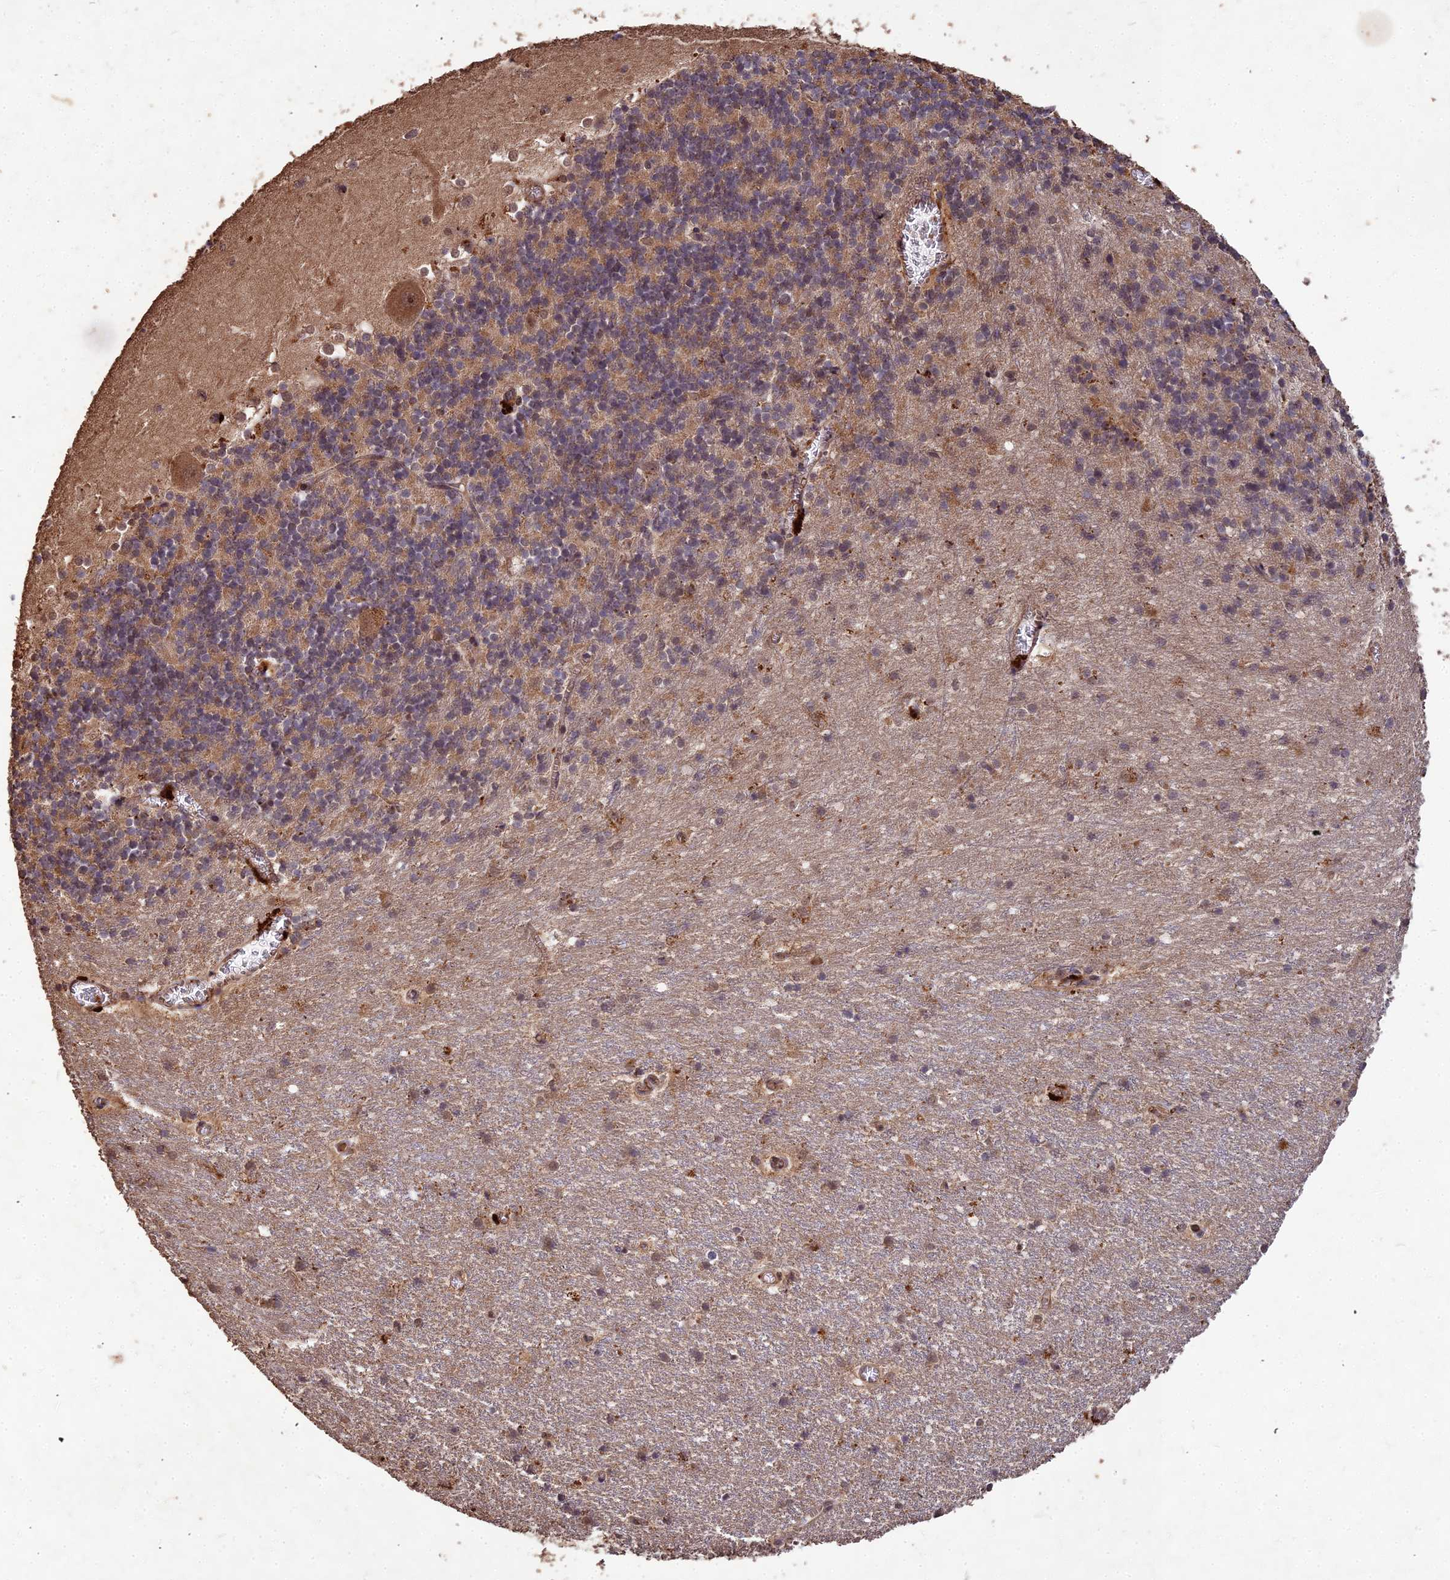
{"staining": {"intensity": "moderate", "quantity": "25%-75%", "location": "cytoplasmic/membranous"}, "tissue": "cerebellum", "cell_type": "Cells in granular layer", "image_type": "normal", "snomed": [{"axis": "morphology", "description": "Normal tissue, NOS"}, {"axis": "topography", "description": "Cerebellum"}], "caption": "Cerebellum stained with a brown dye demonstrates moderate cytoplasmic/membranous positive expression in about 25%-75% of cells in granular layer.", "gene": "SYMPK", "patient": {"sex": "male", "age": 54}}